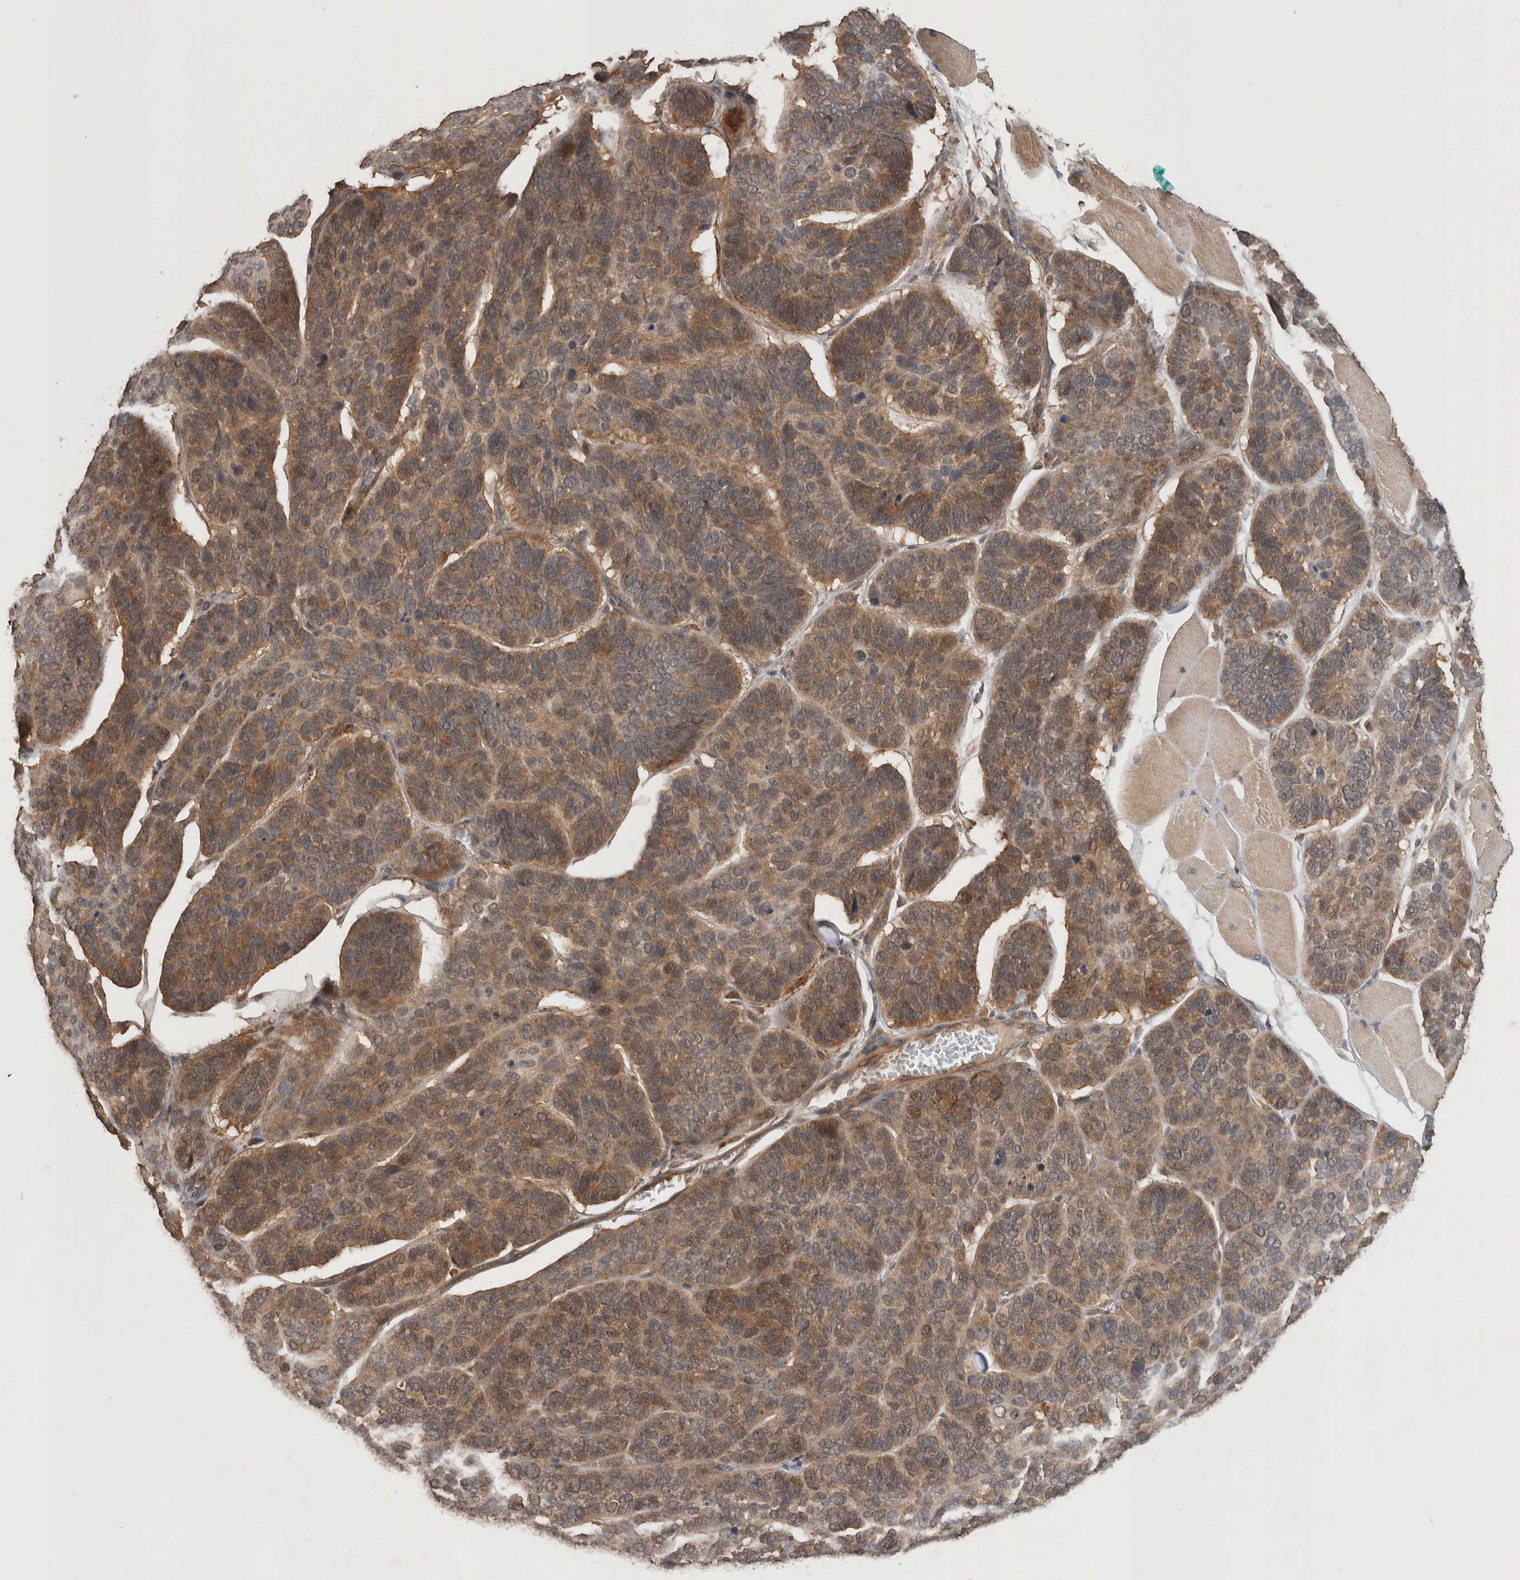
{"staining": {"intensity": "moderate", "quantity": ">75%", "location": "cytoplasmic/membranous"}, "tissue": "skin cancer", "cell_type": "Tumor cells", "image_type": "cancer", "snomed": [{"axis": "morphology", "description": "Basal cell carcinoma"}, {"axis": "topography", "description": "Skin"}], "caption": "Brown immunohistochemical staining in skin basal cell carcinoma displays moderate cytoplasmic/membranous positivity in about >75% of tumor cells. The staining was performed using DAB to visualize the protein expression in brown, while the nuclei were stained in blue with hematoxylin (Magnification: 20x).", "gene": "OTUD7B", "patient": {"sex": "male", "age": 62}}